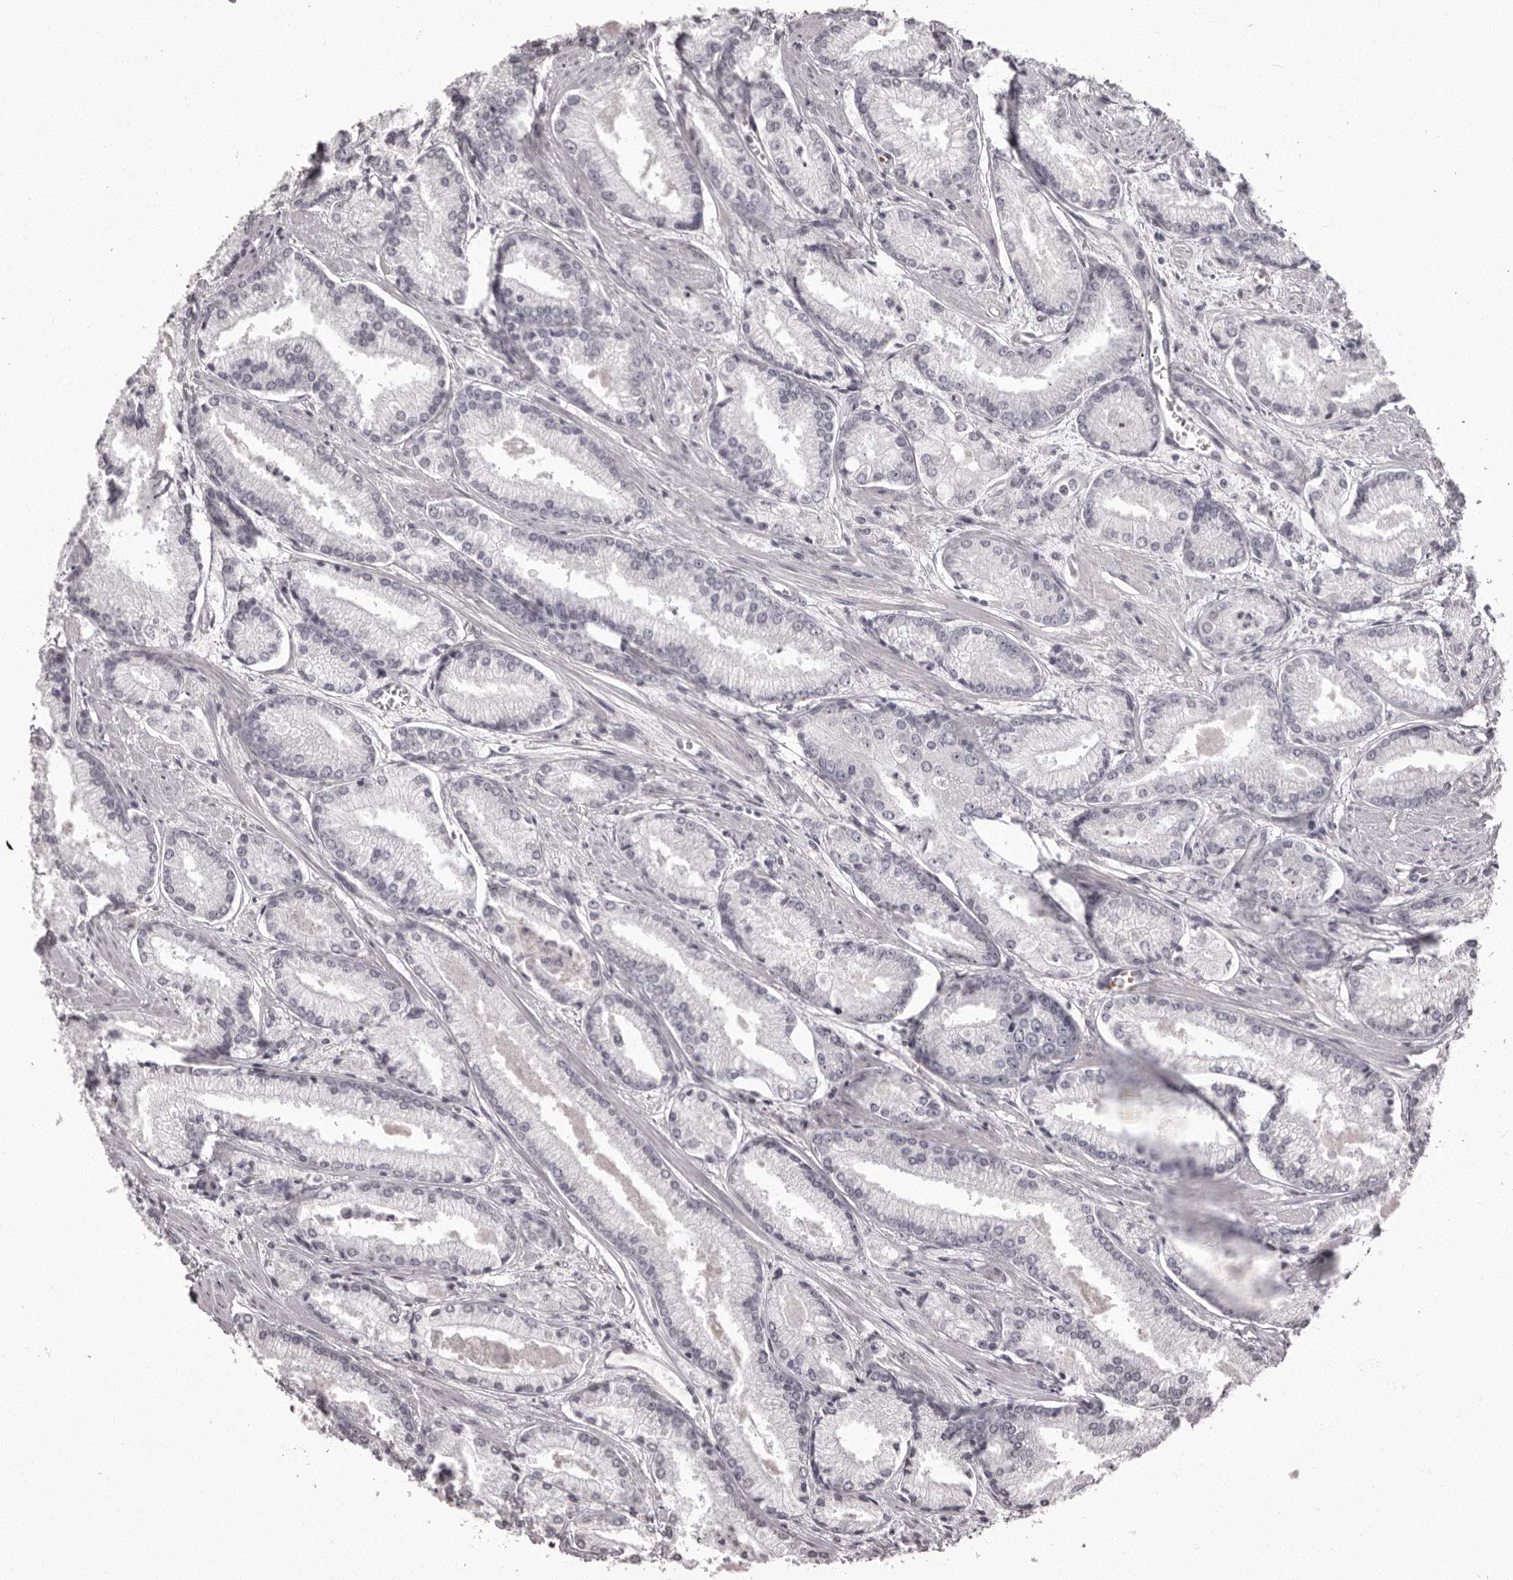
{"staining": {"intensity": "negative", "quantity": "none", "location": "none"}, "tissue": "prostate cancer", "cell_type": "Tumor cells", "image_type": "cancer", "snomed": [{"axis": "morphology", "description": "Adenocarcinoma, Low grade"}, {"axis": "topography", "description": "Prostate"}], "caption": "DAB immunohistochemical staining of prostate cancer (adenocarcinoma (low-grade)) demonstrates no significant expression in tumor cells.", "gene": "C8orf74", "patient": {"sex": "male", "age": 54}}